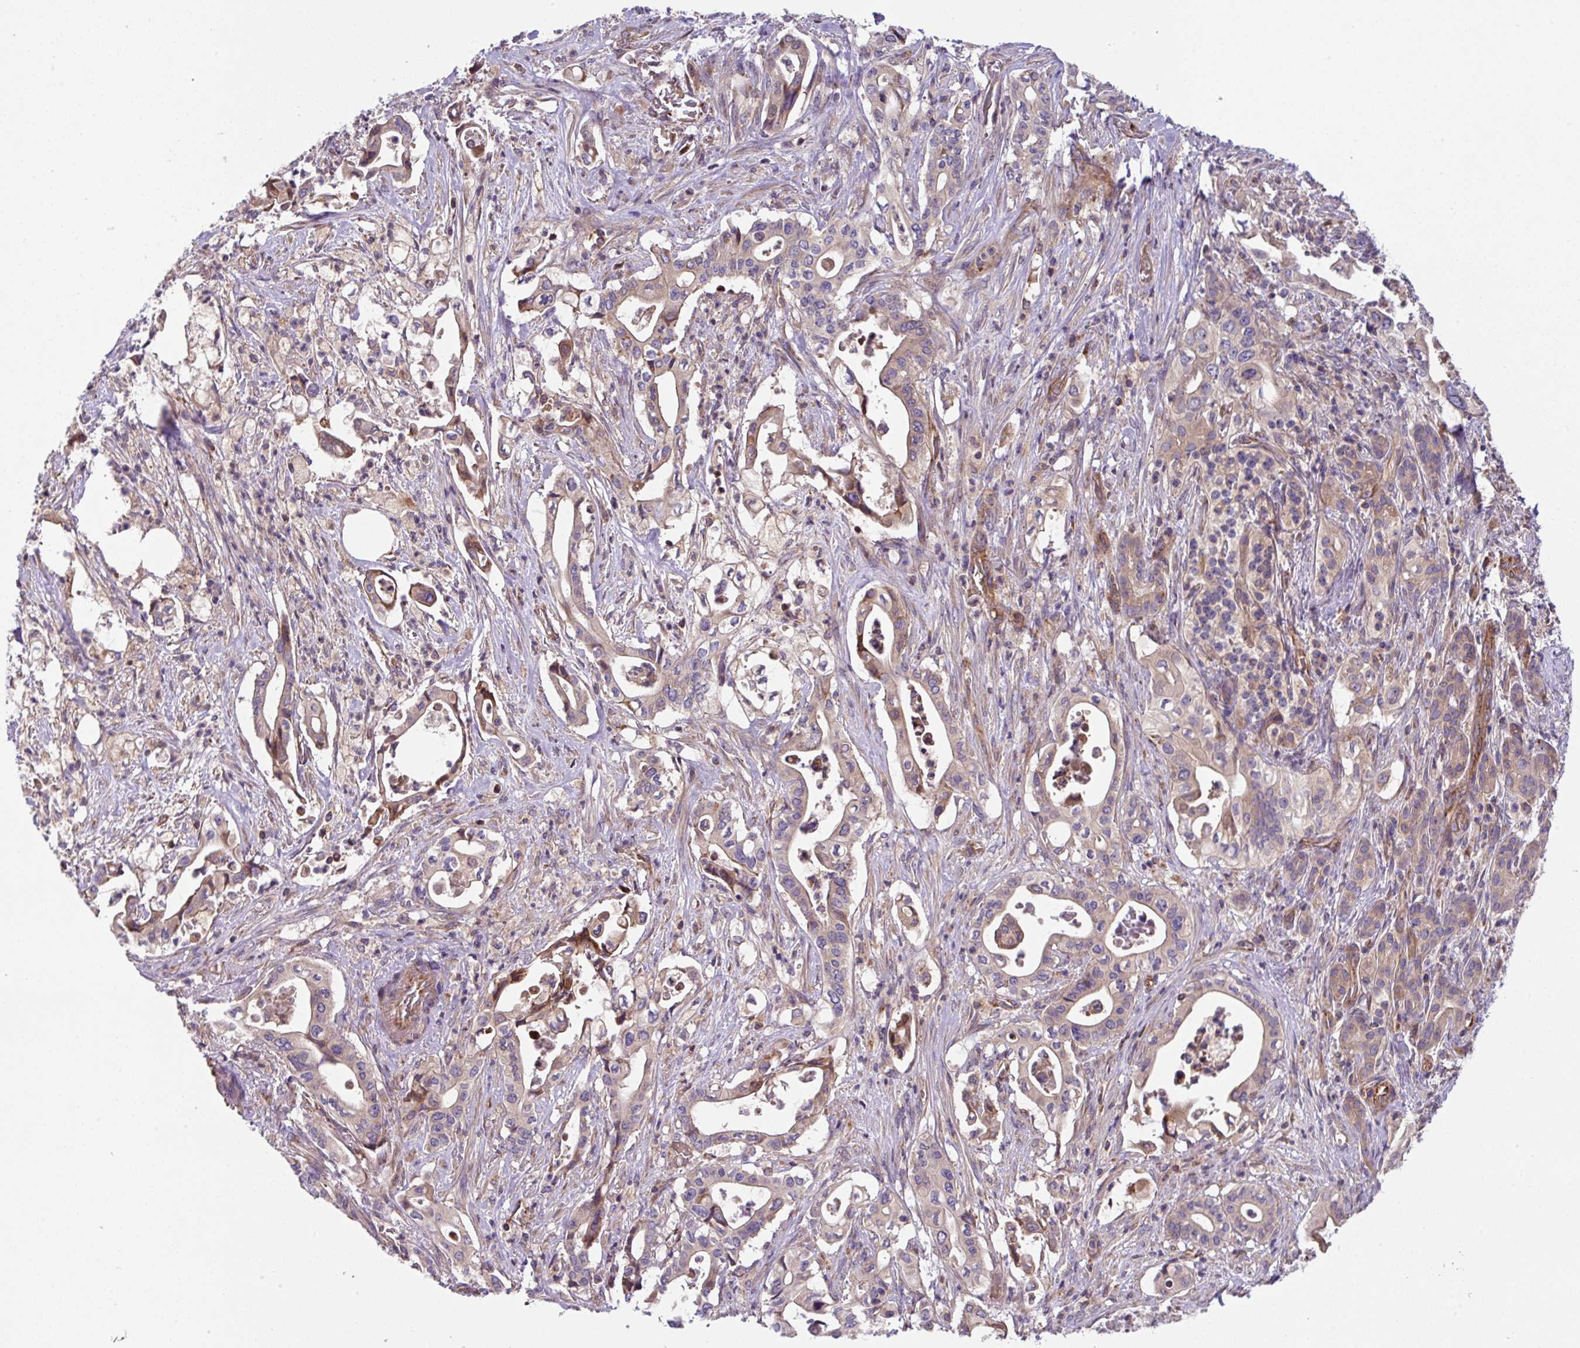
{"staining": {"intensity": "moderate", "quantity": "<25%", "location": "cytoplasmic/membranous"}, "tissue": "pancreatic cancer", "cell_type": "Tumor cells", "image_type": "cancer", "snomed": [{"axis": "morphology", "description": "Adenocarcinoma, NOS"}, {"axis": "topography", "description": "Pancreas"}], "caption": "Adenocarcinoma (pancreatic) stained with immunohistochemistry reveals moderate cytoplasmic/membranous positivity in about <25% of tumor cells.", "gene": "APOBEC3D", "patient": {"sex": "female", "age": 77}}